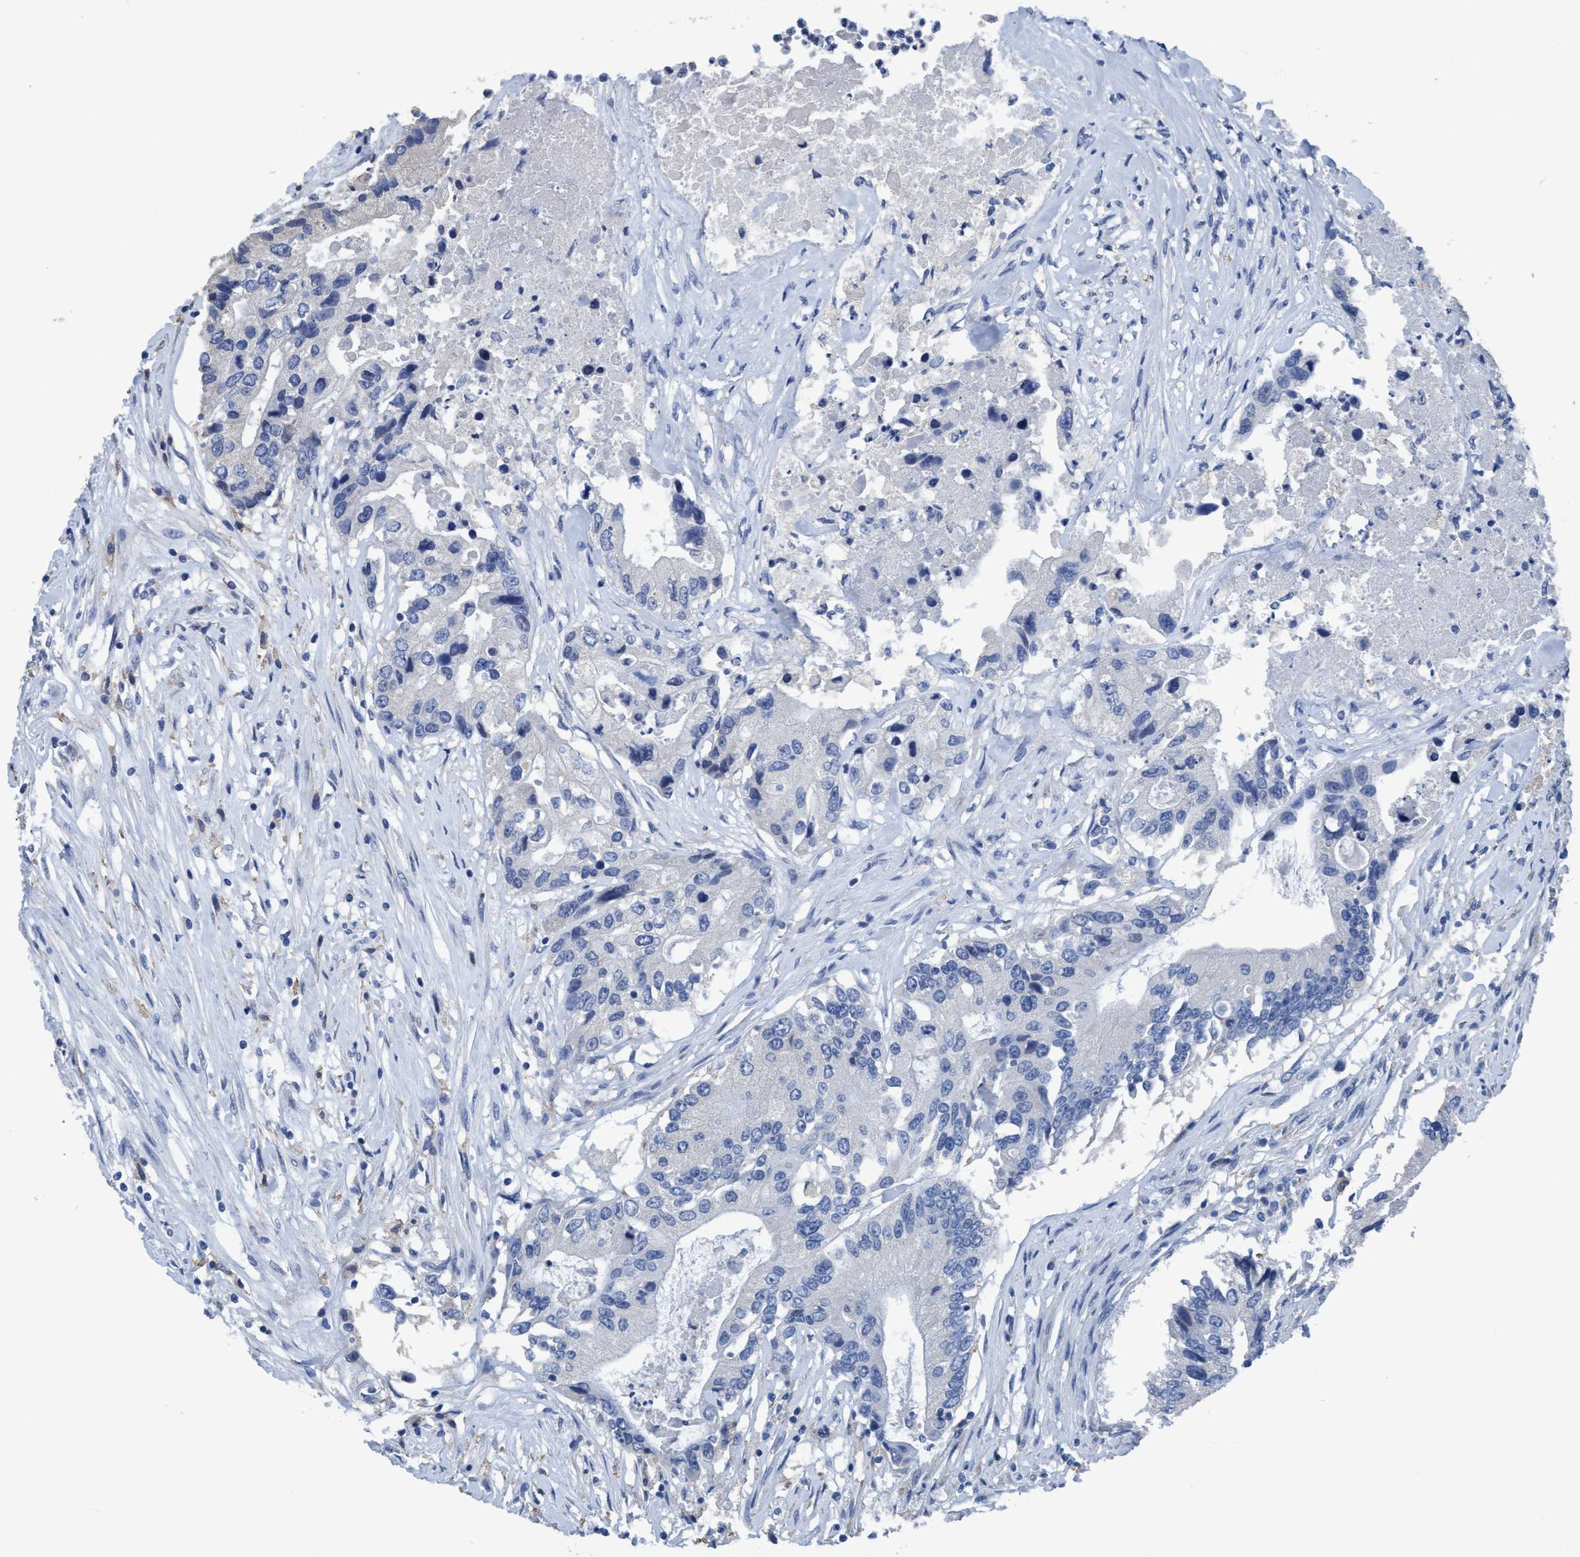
{"staining": {"intensity": "negative", "quantity": "none", "location": "none"}, "tissue": "colorectal cancer", "cell_type": "Tumor cells", "image_type": "cancer", "snomed": [{"axis": "morphology", "description": "Adenocarcinoma, NOS"}, {"axis": "topography", "description": "Rectum"}], "caption": "Adenocarcinoma (colorectal) was stained to show a protein in brown. There is no significant expression in tumor cells. (Immunohistochemistry (ihc), brightfield microscopy, high magnification).", "gene": "DNAI1", "patient": {"sex": "female", "age": 66}}